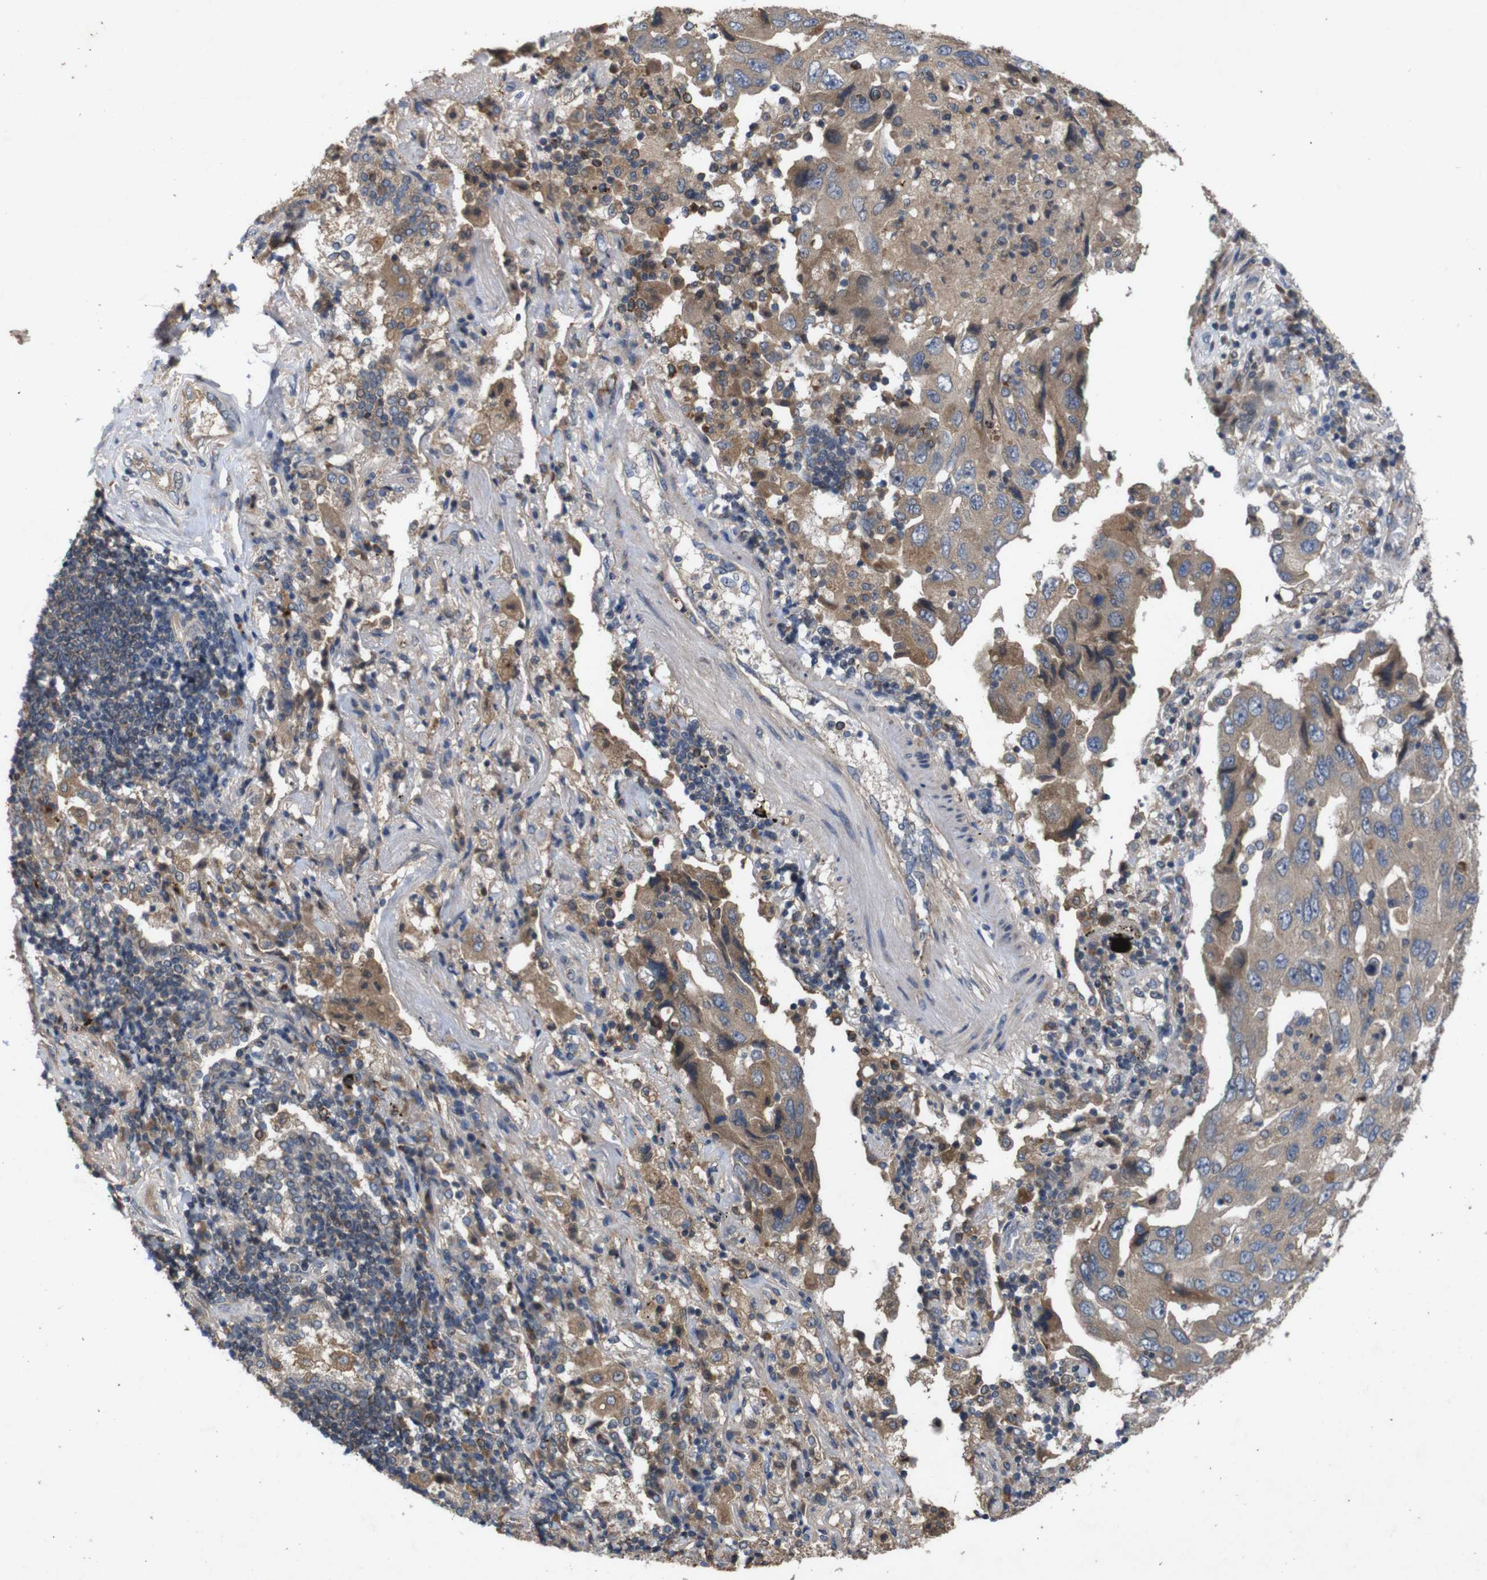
{"staining": {"intensity": "weak", "quantity": ">75%", "location": "cytoplasmic/membranous"}, "tissue": "lung cancer", "cell_type": "Tumor cells", "image_type": "cancer", "snomed": [{"axis": "morphology", "description": "Adenocarcinoma, NOS"}, {"axis": "topography", "description": "Lung"}], "caption": "Adenocarcinoma (lung) stained with a brown dye shows weak cytoplasmic/membranous positive expression in about >75% of tumor cells.", "gene": "PTPN1", "patient": {"sex": "female", "age": 65}}